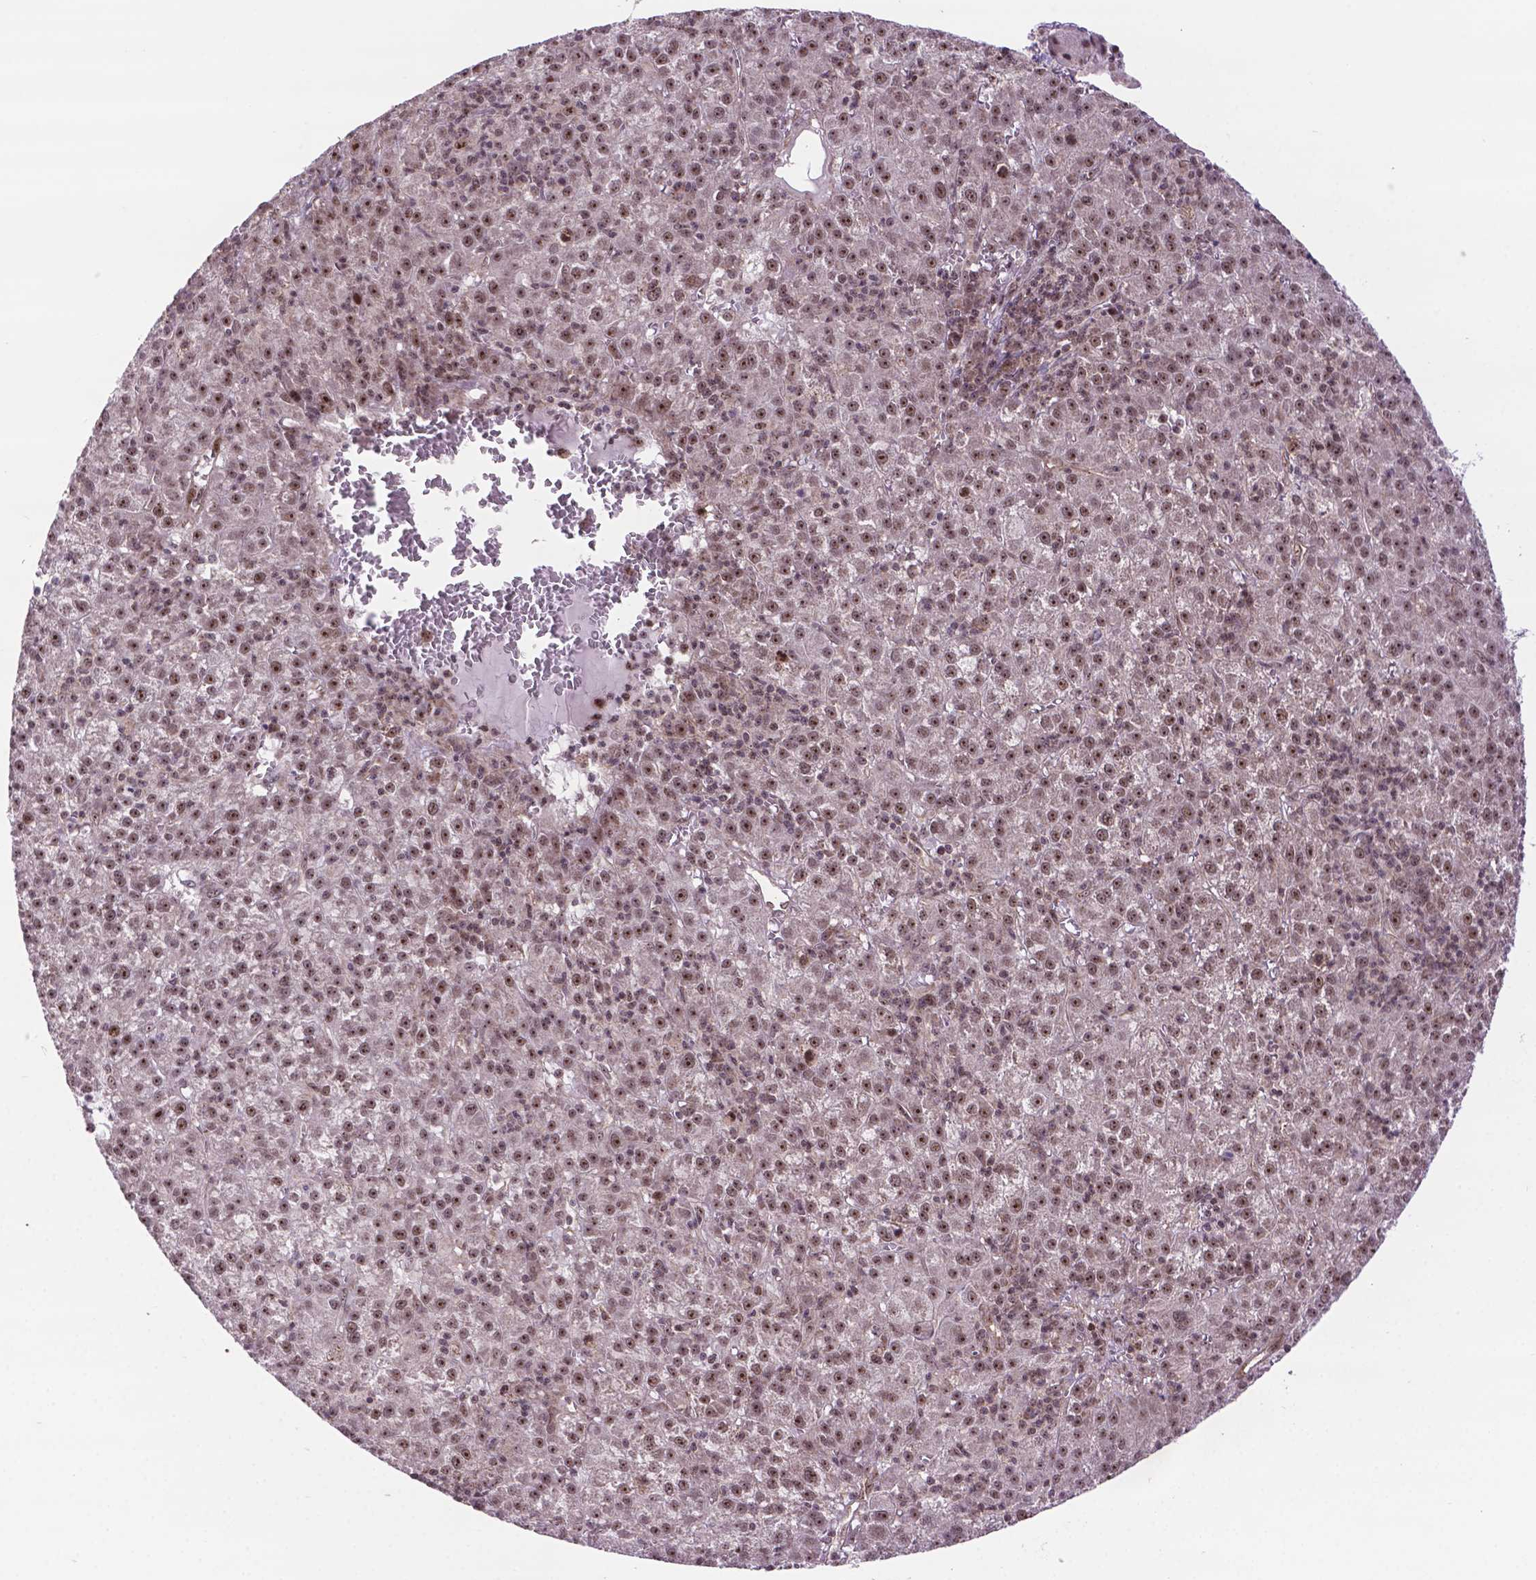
{"staining": {"intensity": "moderate", "quantity": ">75%", "location": "nuclear"}, "tissue": "liver cancer", "cell_type": "Tumor cells", "image_type": "cancer", "snomed": [{"axis": "morphology", "description": "Carcinoma, Hepatocellular, NOS"}, {"axis": "topography", "description": "Liver"}], "caption": "The micrograph exhibits immunohistochemical staining of liver cancer (hepatocellular carcinoma). There is moderate nuclear positivity is identified in about >75% of tumor cells.", "gene": "CSNK2A1", "patient": {"sex": "female", "age": 60}}